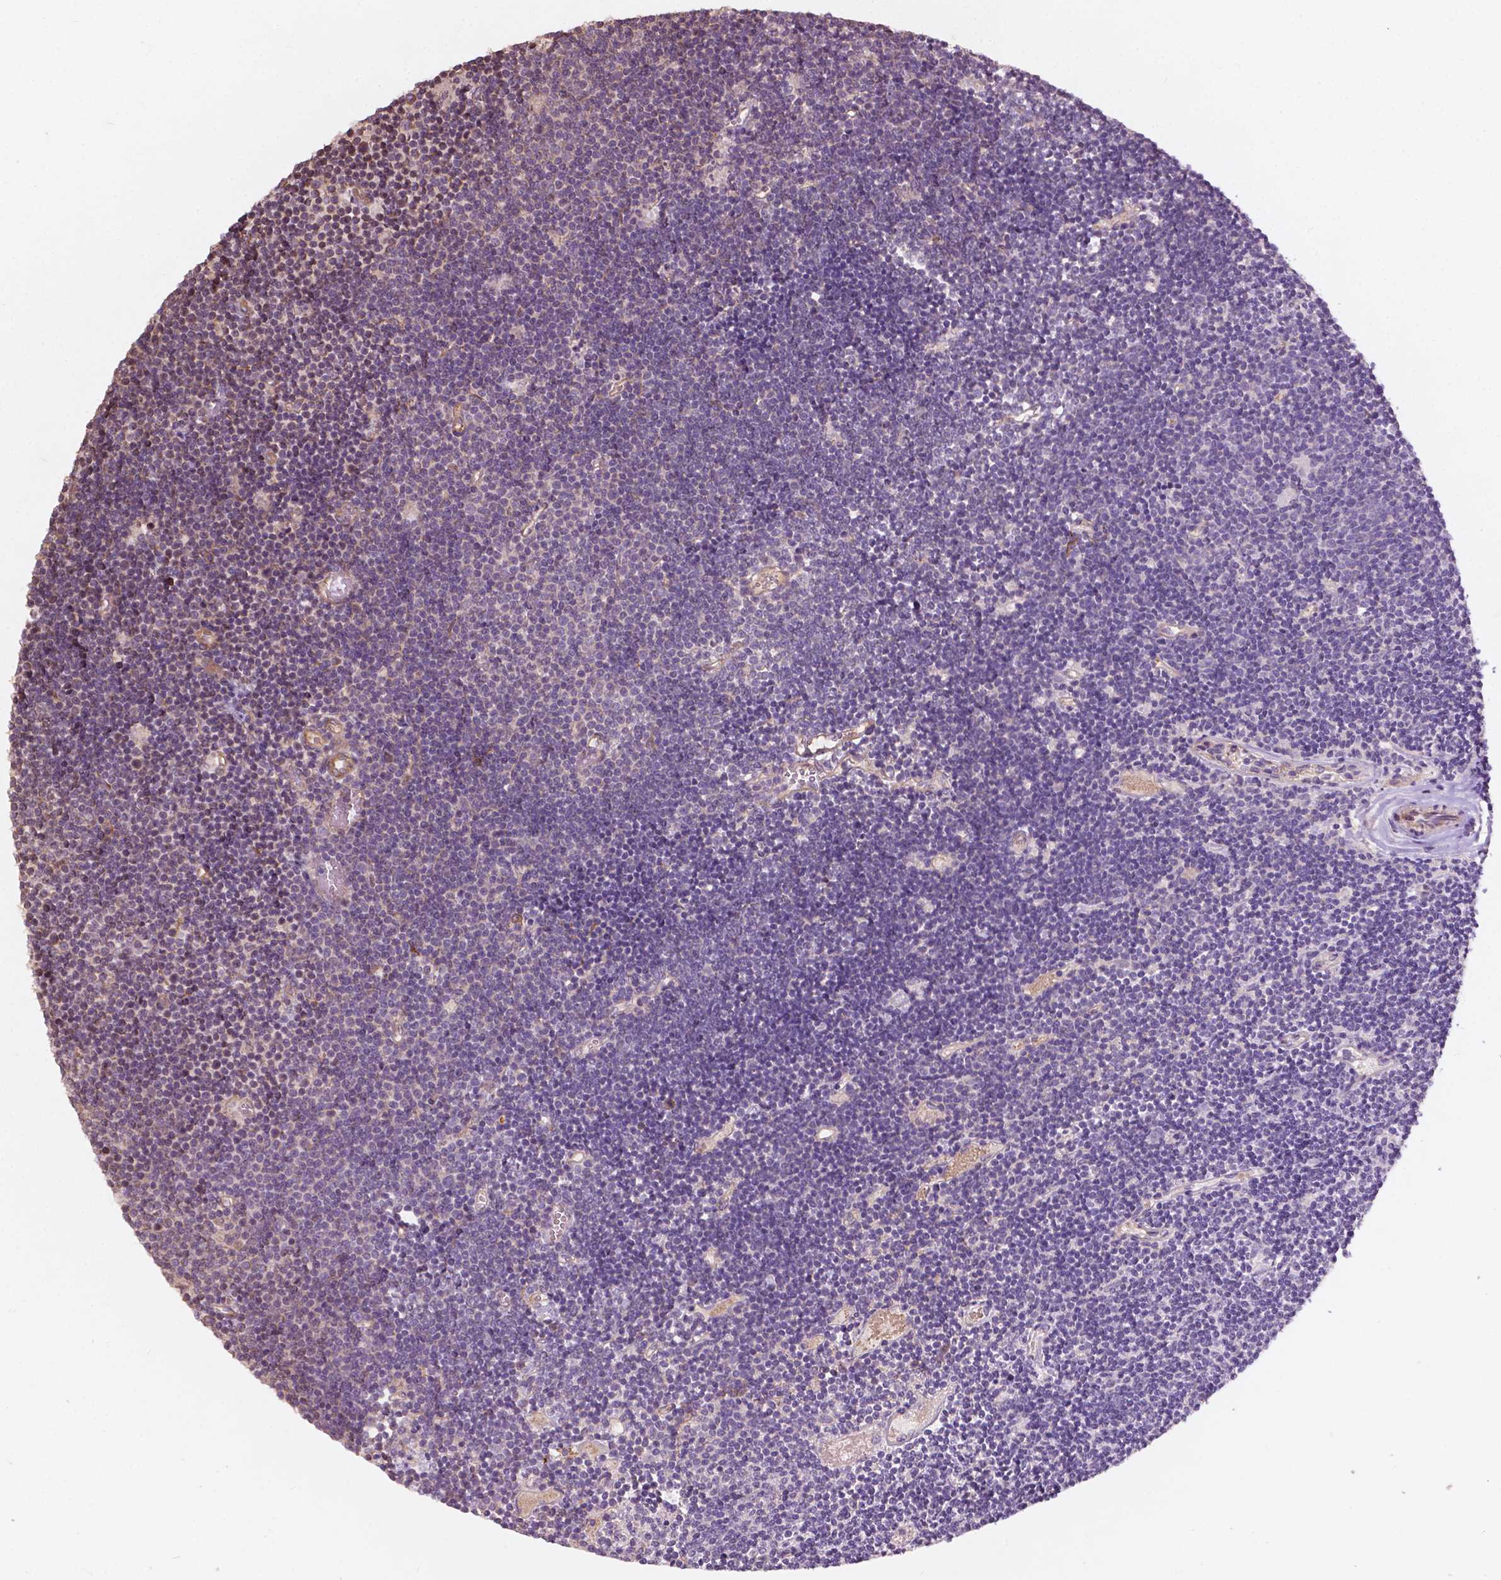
{"staining": {"intensity": "negative", "quantity": "none", "location": "none"}, "tissue": "lymphoma", "cell_type": "Tumor cells", "image_type": "cancer", "snomed": [{"axis": "morphology", "description": "Malignant lymphoma, non-Hodgkin's type, Low grade"}, {"axis": "topography", "description": "Brain"}], "caption": "A high-resolution image shows immunohistochemistry staining of malignant lymphoma, non-Hodgkin's type (low-grade), which demonstrates no significant expression in tumor cells.", "gene": "CDC42BPA", "patient": {"sex": "female", "age": 66}}